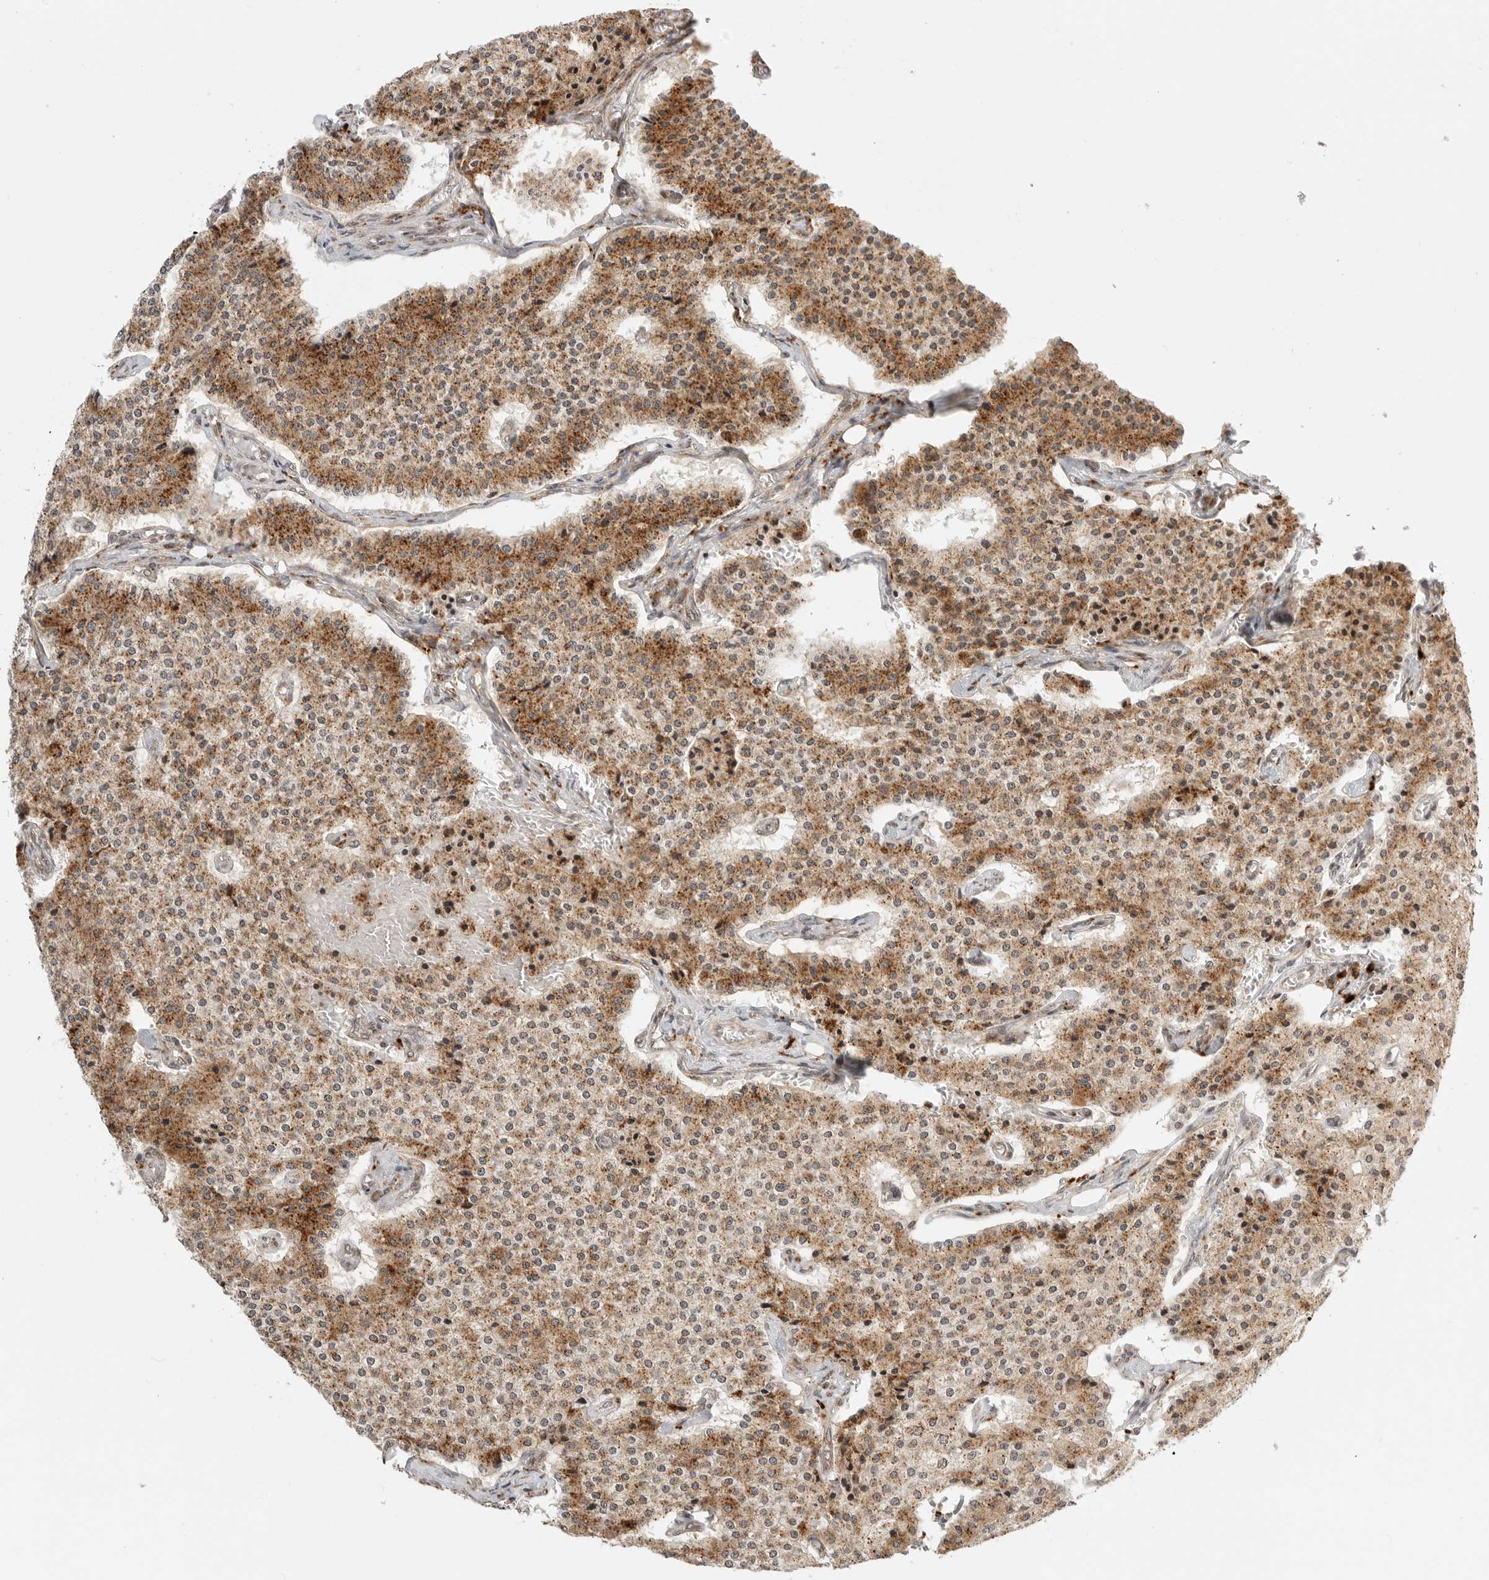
{"staining": {"intensity": "moderate", "quantity": ">75%", "location": "cytoplasmic/membranous"}, "tissue": "carcinoid", "cell_type": "Tumor cells", "image_type": "cancer", "snomed": [{"axis": "morphology", "description": "Carcinoid, malignant, NOS"}, {"axis": "topography", "description": "Colon"}], "caption": "High-magnification brightfield microscopy of carcinoid stained with DAB (brown) and counterstained with hematoxylin (blue). tumor cells exhibit moderate cytoplasmic/membranous positivity is appreciated in about>75% of cells.", "gene": "IDUA", "patient": {"sex": "female", "age": 52}}